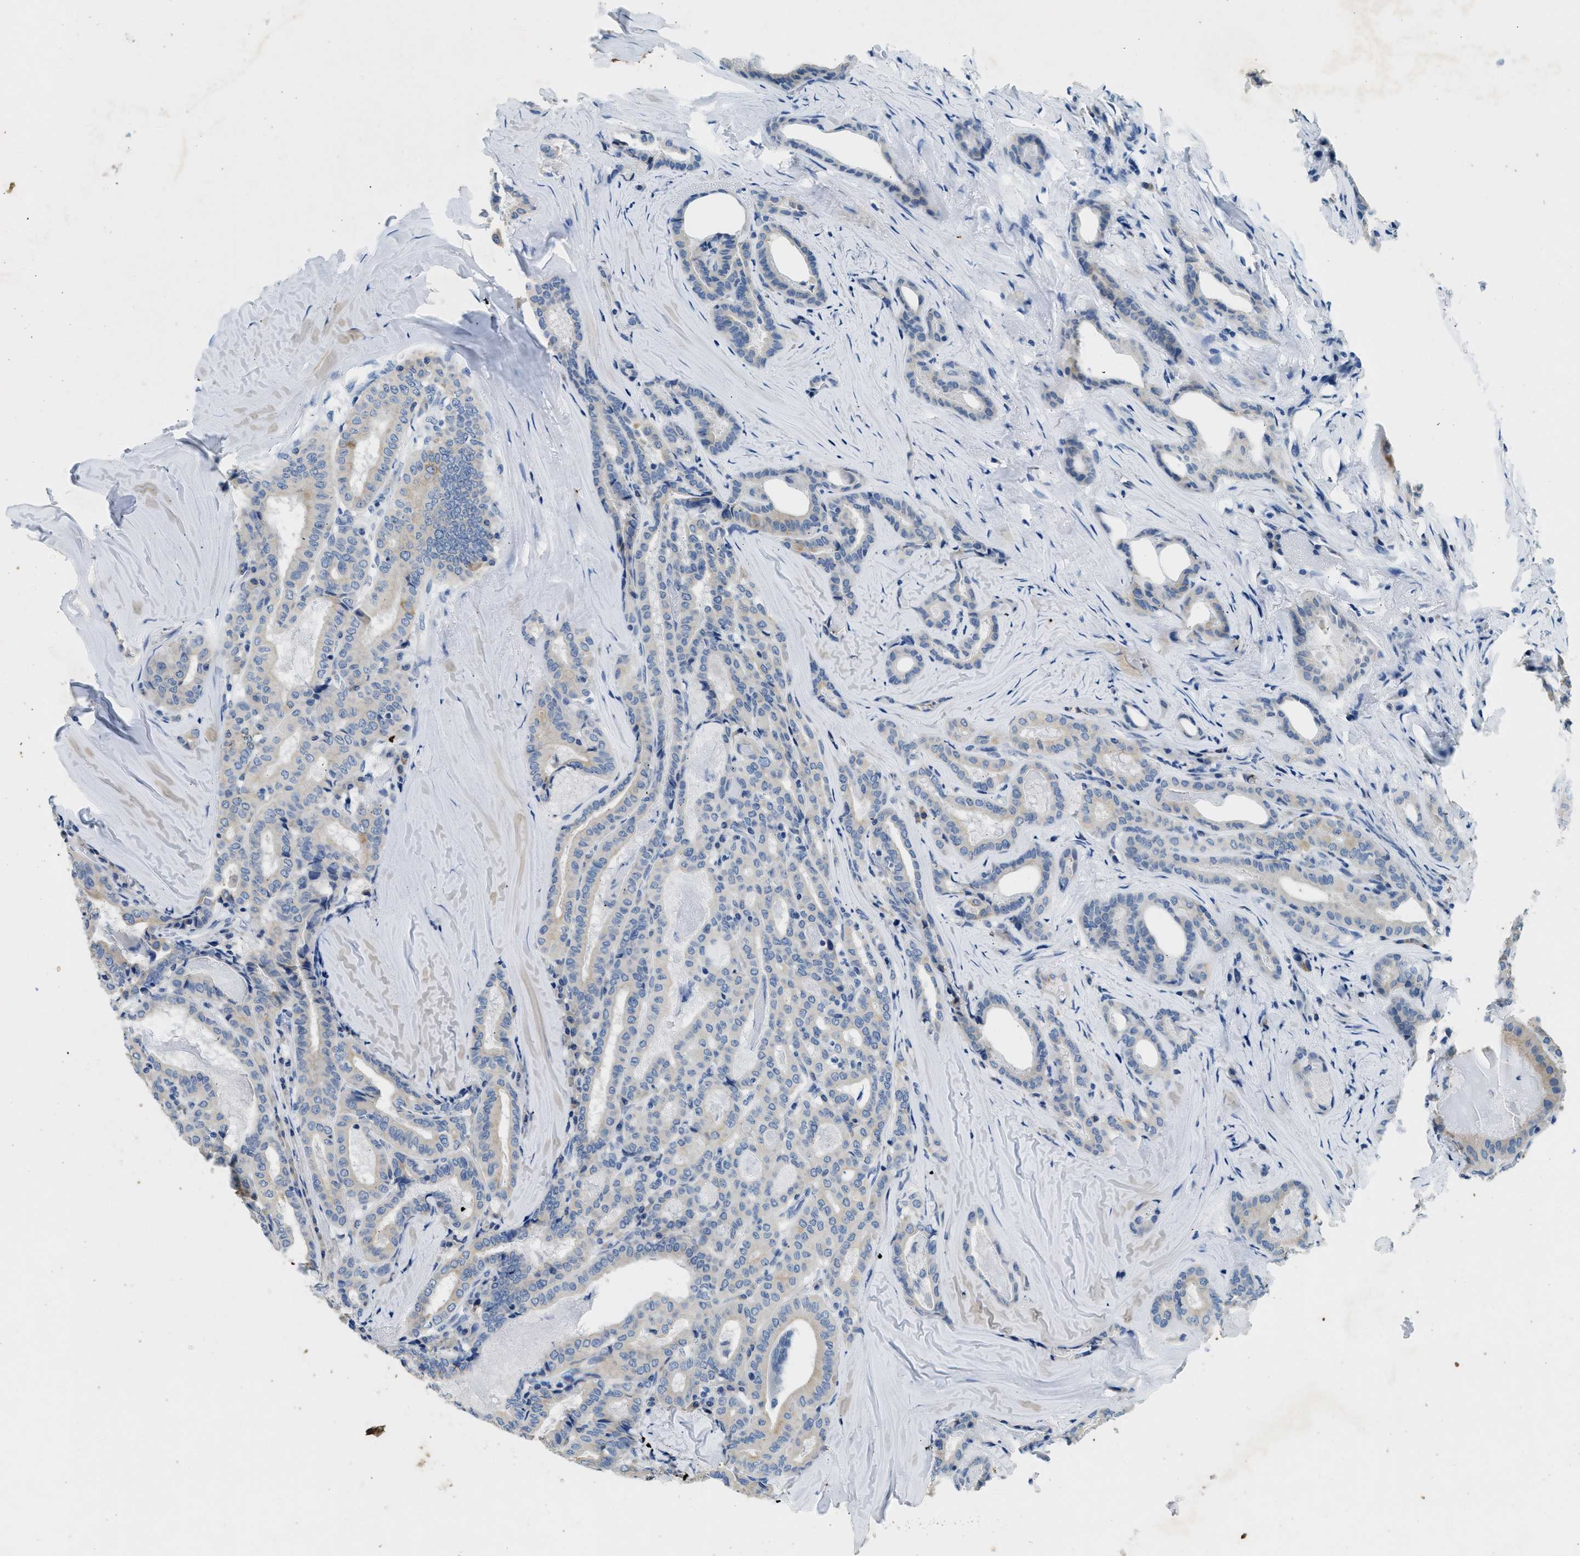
{"staining": {"intensity": "weak", "quantity": "<25%", "location": "cytoplasmic/membranous"}, "tissue": "thyroid cancer", "cell_type": "Tumor cells", "image_type": "cancer", "snomed": [{"axis": "morphology", "description": "Papillary adenocarcinoma, NOS"}, {"axis": "topography", "description": "Thyroid gland"}], "caption": "Thyroid cancer (papillary adenocarcinoma) was stained to show a protein in brown. There is no significant staining in tumor cells.", "gene": "CFAP20", "patient": {"sex": "female", "age": 42}}